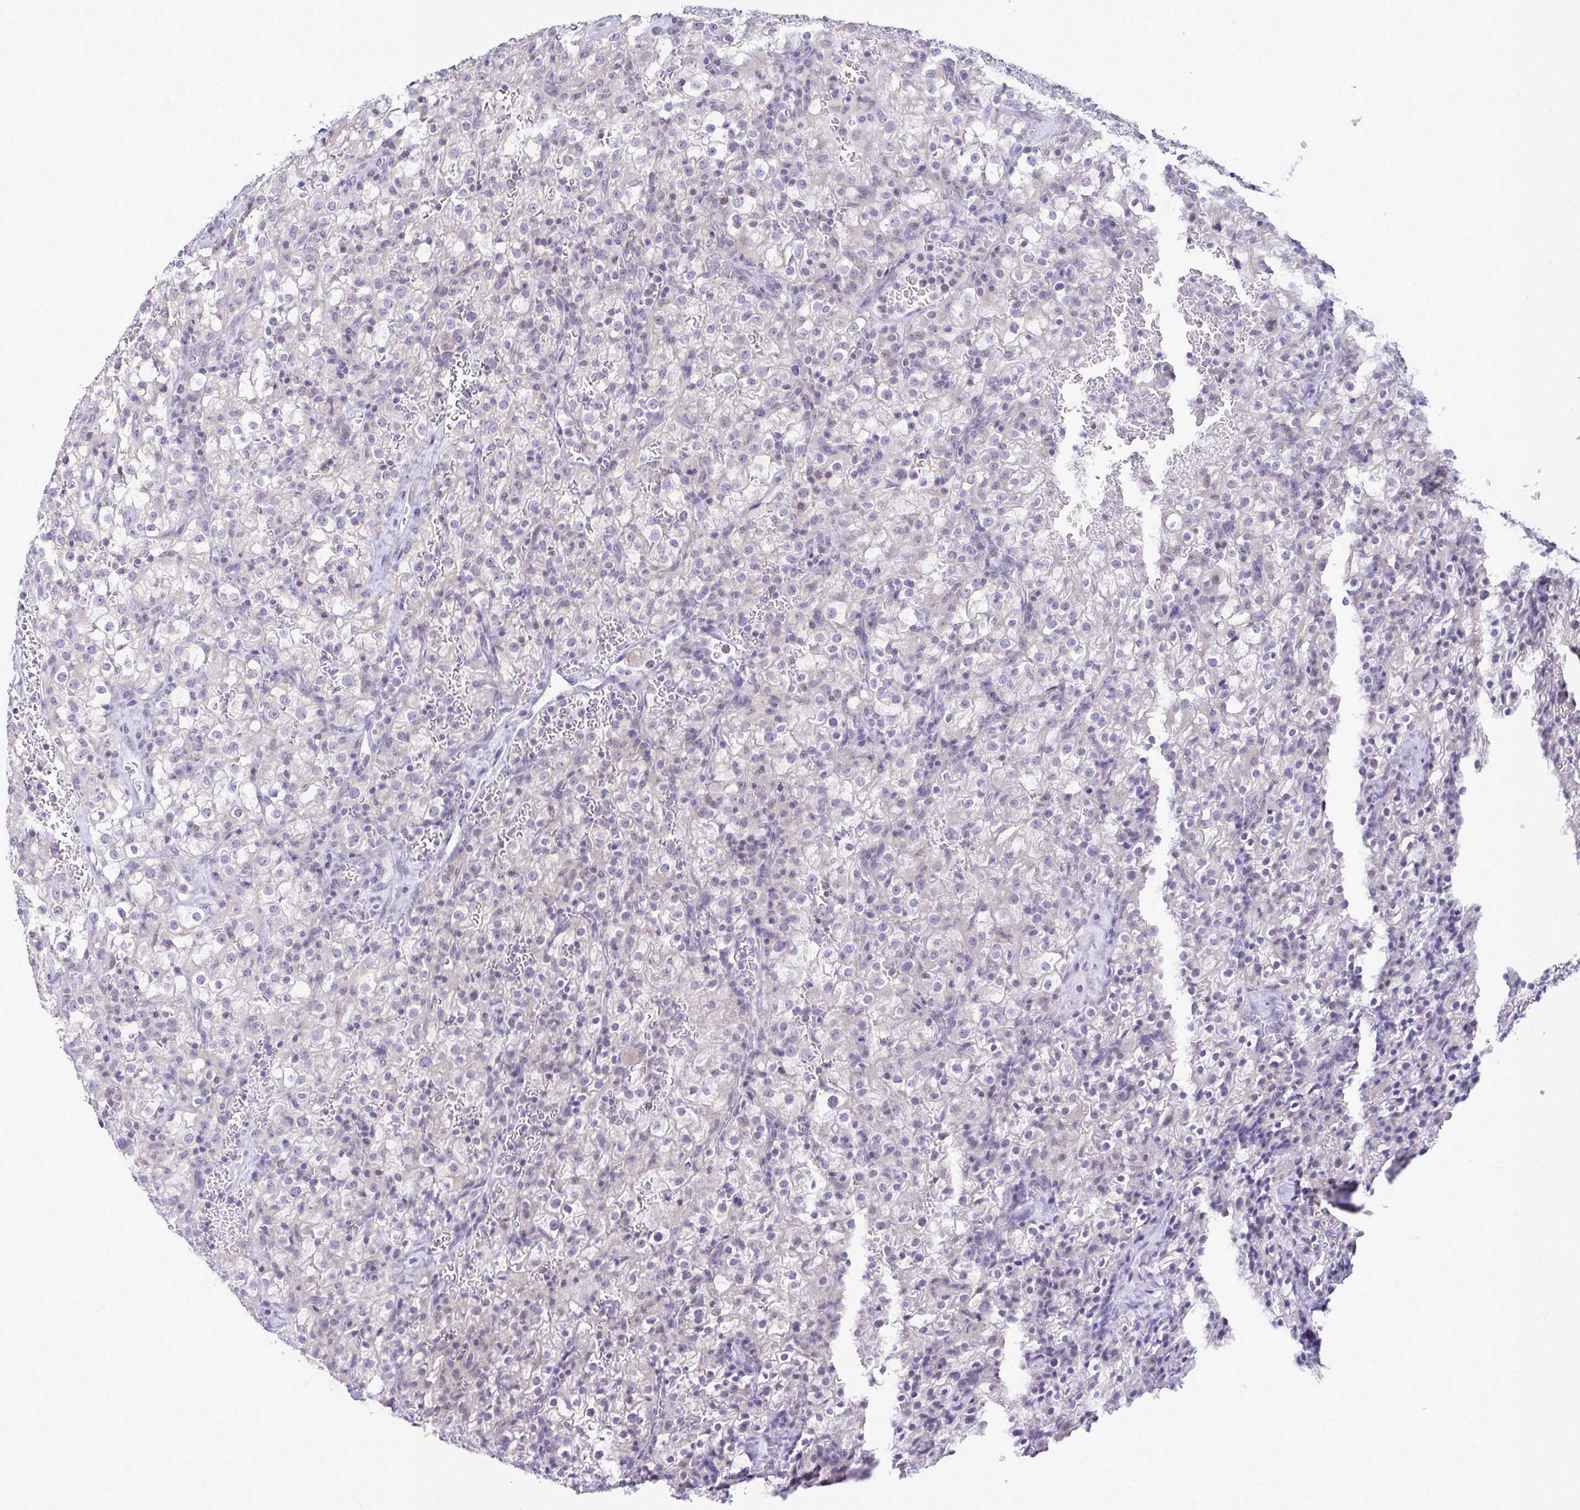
{"staining": {"intensity": "negative", "quantity": "none", "location": "none"}, "tissue": "renal cancer", "cell_type": "Tumor cells", "image_type": "cancer", "snomed": [{"axis": "morphology", "description": "Adenocarcinoma, NOS"}, {"axis": "topography", "description": "Kidney"}], "caption": "High magnification brightfield microscopy of renal cancer stained with DAB (3,3'-diaminobenzidine) (brown) and counterstained with hematoxylin (blue): tumor cells show no significant positivity.", "gene": "PIGK", "patient": {"sex": "female", "age": 74}}